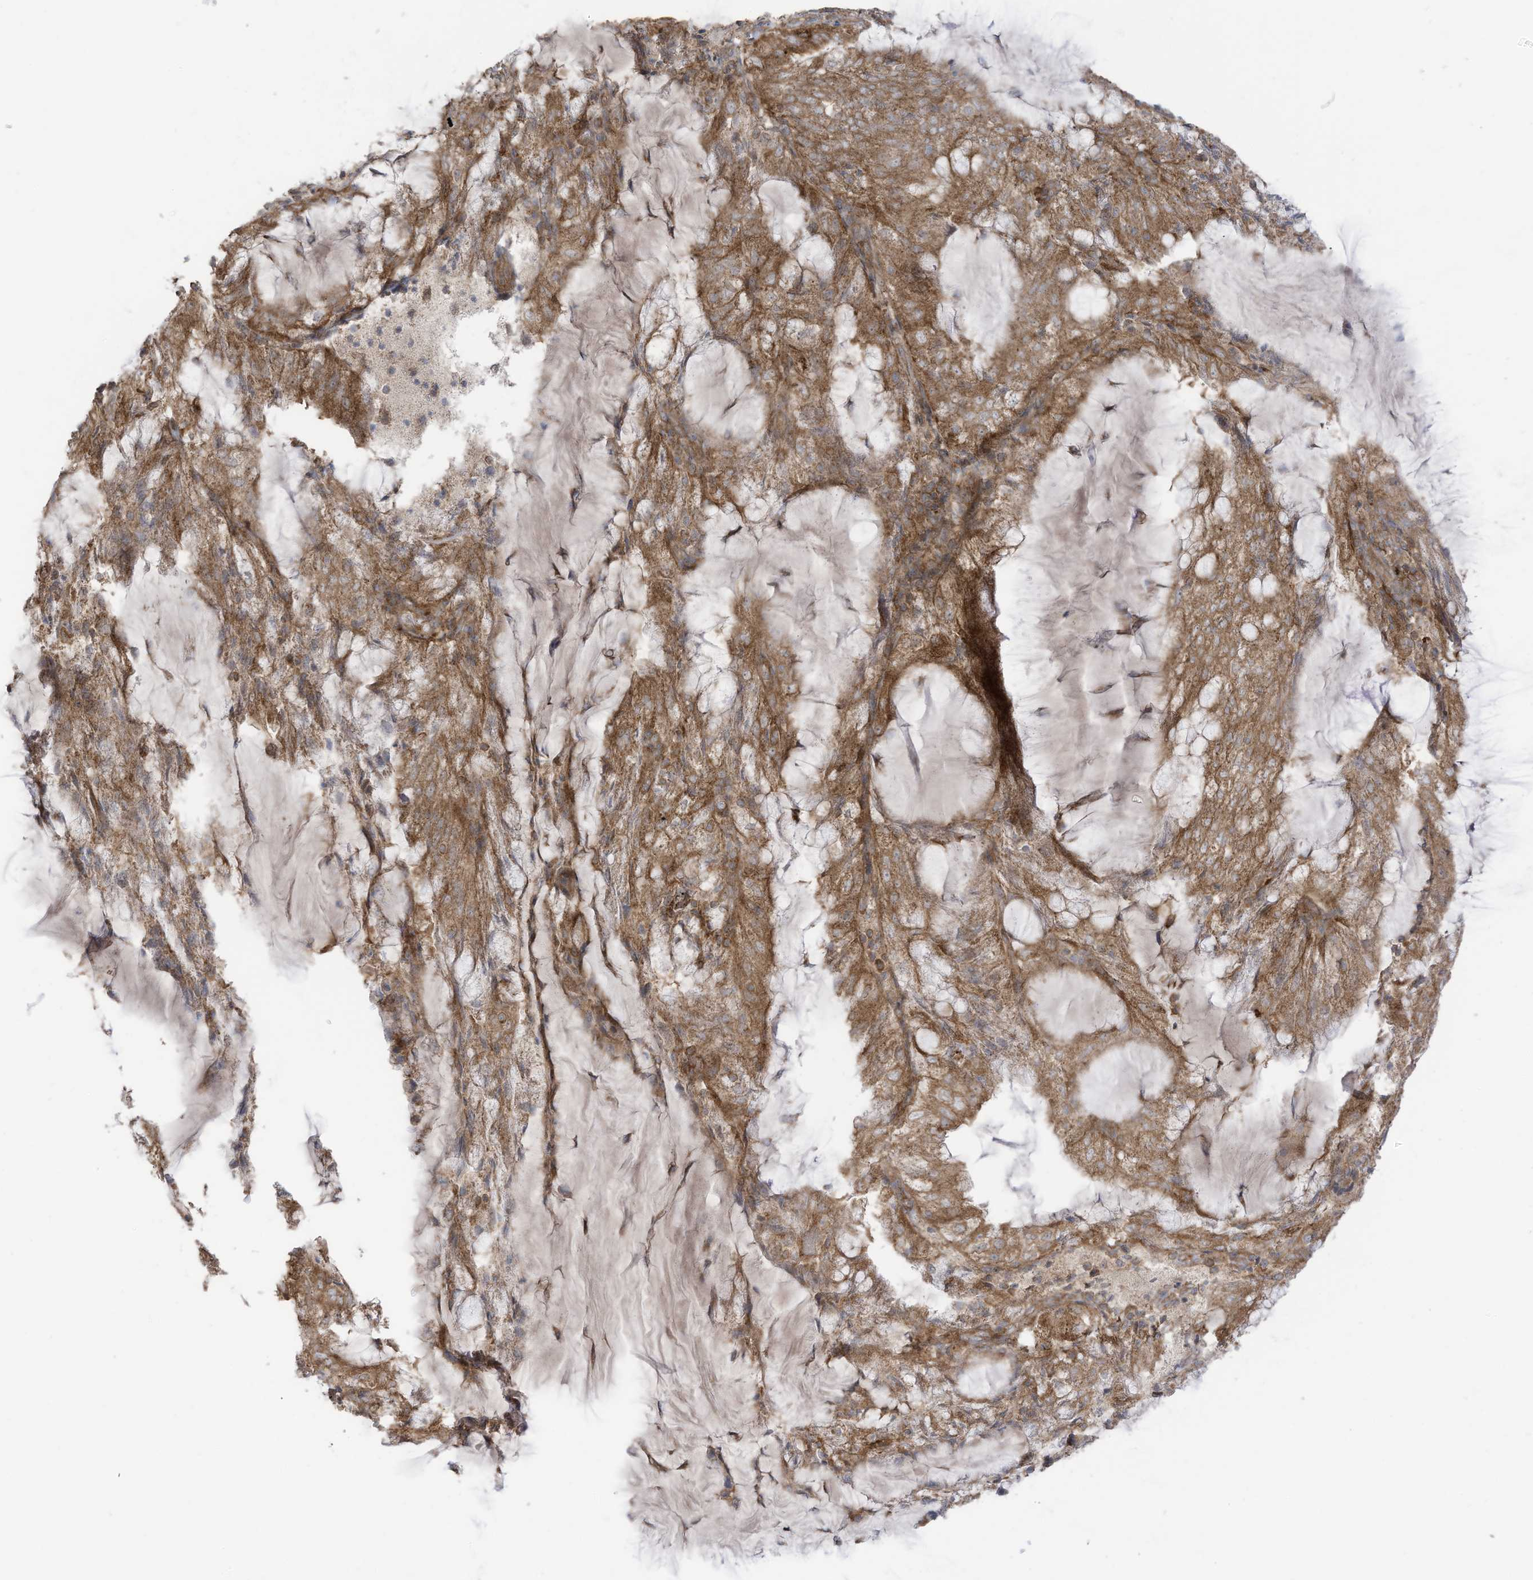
{"staining": {"intensity": "moderate", "quantity": ">75%", "location": "cytoplasmic/membranous"}, "tissue": "endometrial cancer", "cell_type": "Tumor cells", "image_type": "cancer", "snomed": [{"axis": "morphology", "description": "Adenocarcinoma, NOS"}, {"axis": "topography", "description": "Endometrium"}], "caption": "High-magnification brightfield microscopy of endometrial cancer stained with DAB (brown) and counterstained with hematoxylin (blue). tumor cells exhibit moderate cytoplasmic/membranous positivity is appreciated in about>75% of cells.", "gene": "REPS1", "patient": {"sex": "female", "age": 81}}